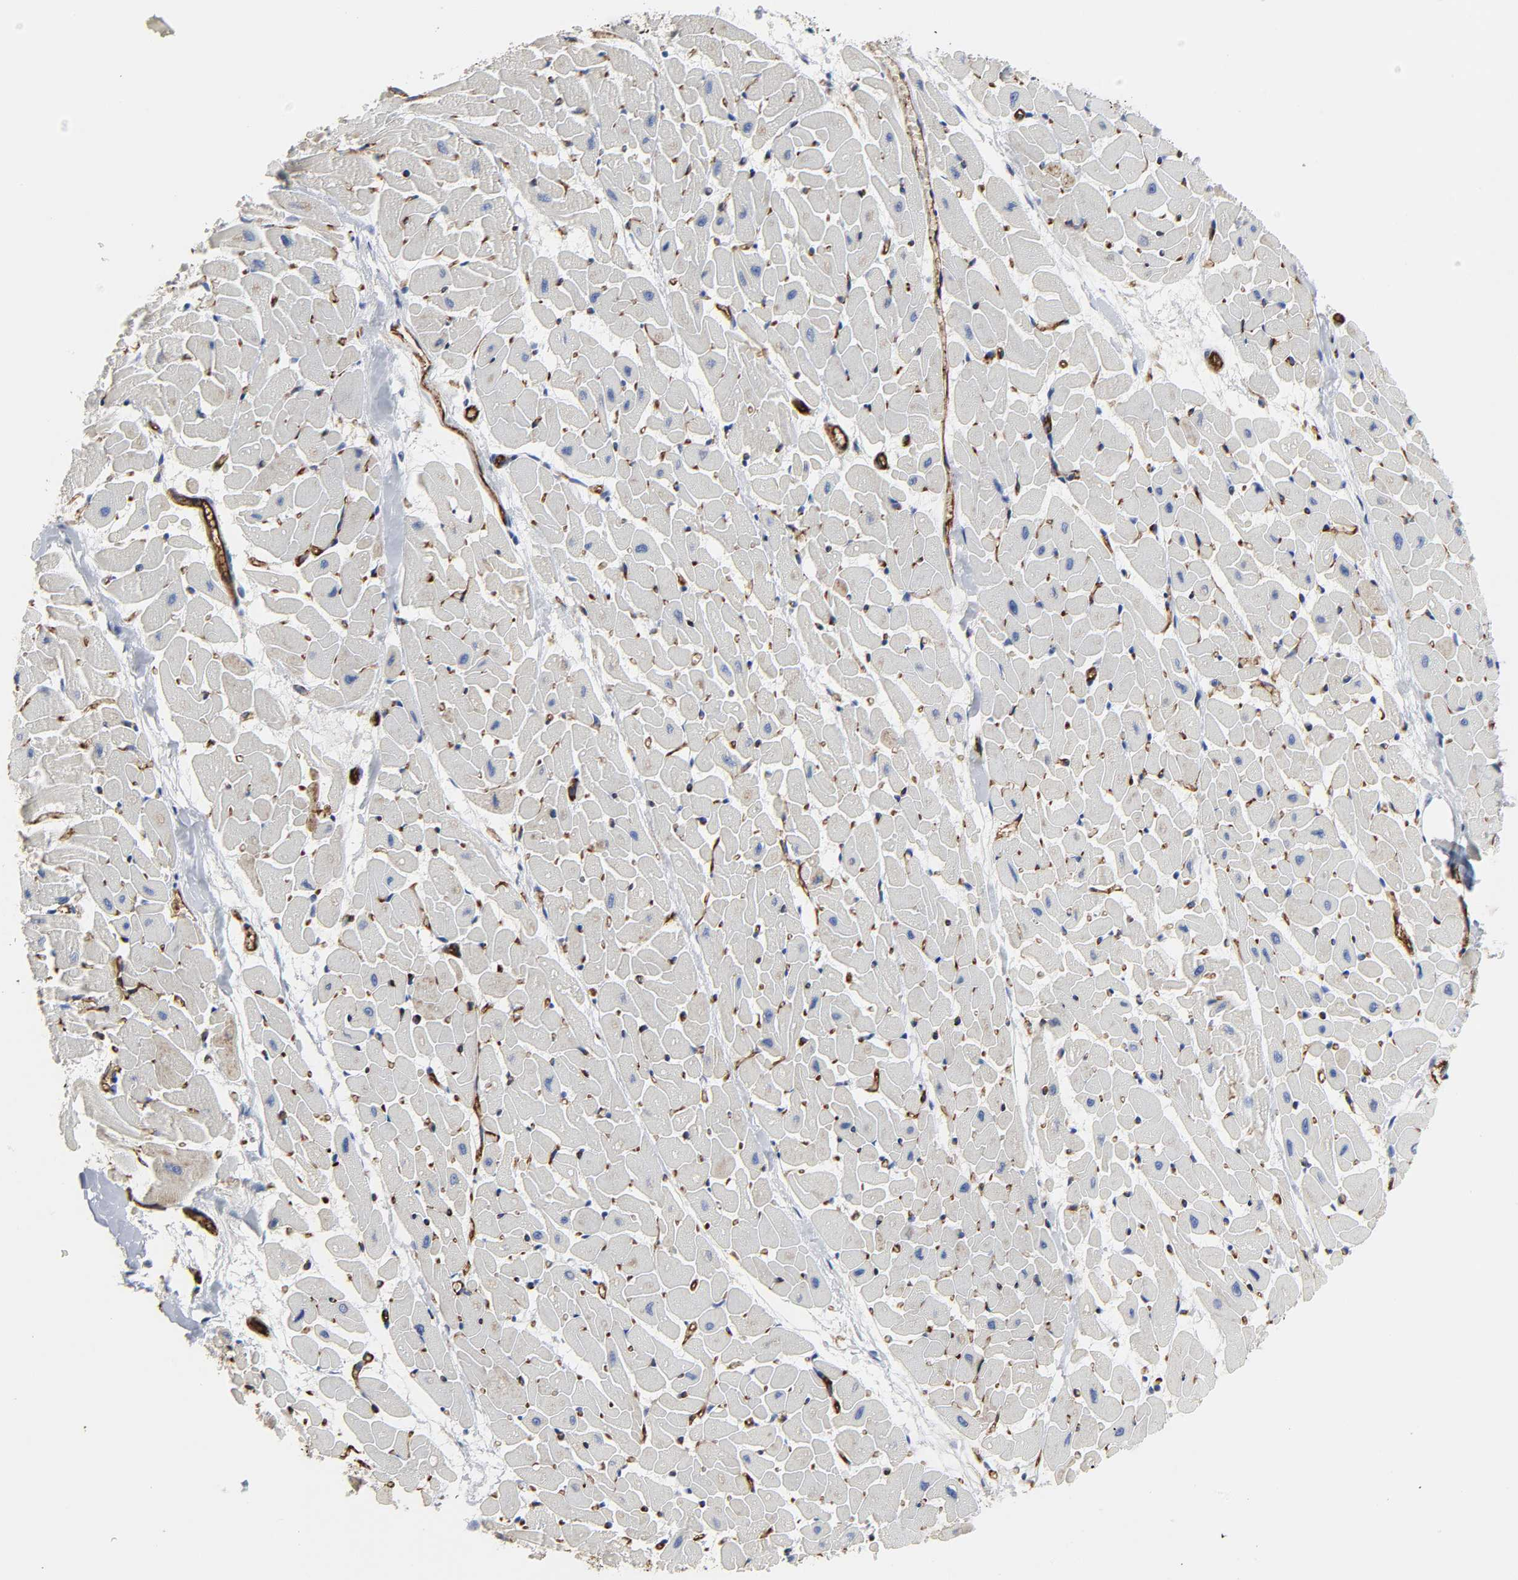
{"staining": {"intensity": "weak", "quantity": "<25%", "location": "cytoplasmic/membranous"}, "tissue": "heart muscle", "cell_type": "Cardiomyocytes", "image_type": "normal", "snomed": [{"axis": "morphology", "description": "Normal tissue, NOS"}, {"axis": "topography", "description": "Heart"}], "caption": "Protein analysis of benign heart muscle displays no significant staining in cardiomyocytes.", "gene": "PECAM1", "patient": {"sex": "female", "age": 19}}